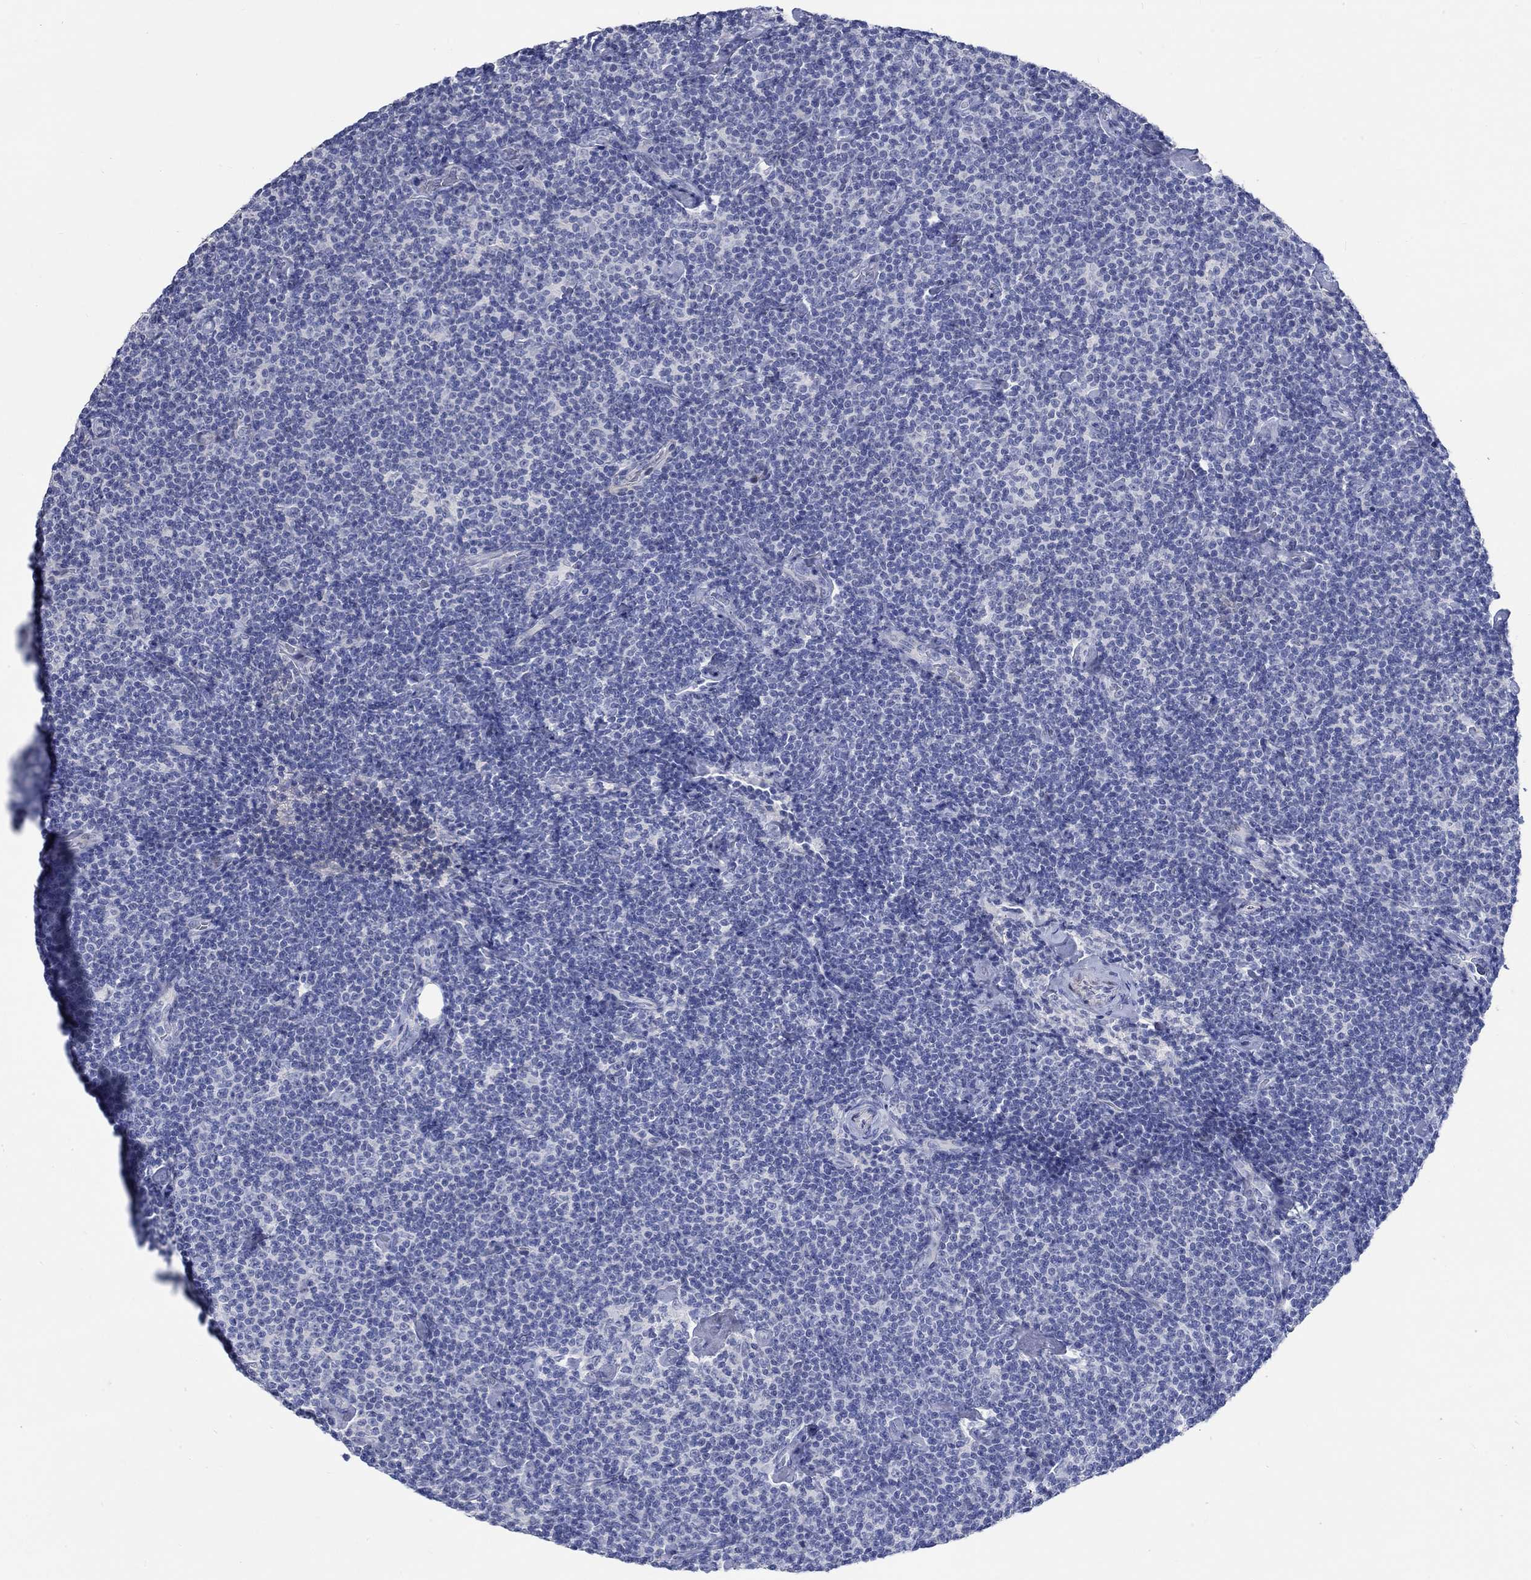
{"staining": {"intensity": "negative", "quantity": "none", "location": "none"}, "tissue": "lymphoma", "cell_type": "Tumor cells", "image_type": "cancer", "snomed": [{"axis": "morphology", "description": "Malignant lymphoma, non-Hodgkin's type, Low grade"}, {"axis": "topography", "description": "Lymph node"}], "caption": "Immunohistochemical staining of human malignant lymphoma, non-Hodgkin's type (low-grade) shows no significant staining in tumor cells. (Immunohistochemistry (ihc), brightfield microscopy, high magnification).", "gene": "C4orf47", "patient": {"sex": "male", "age": 81}}